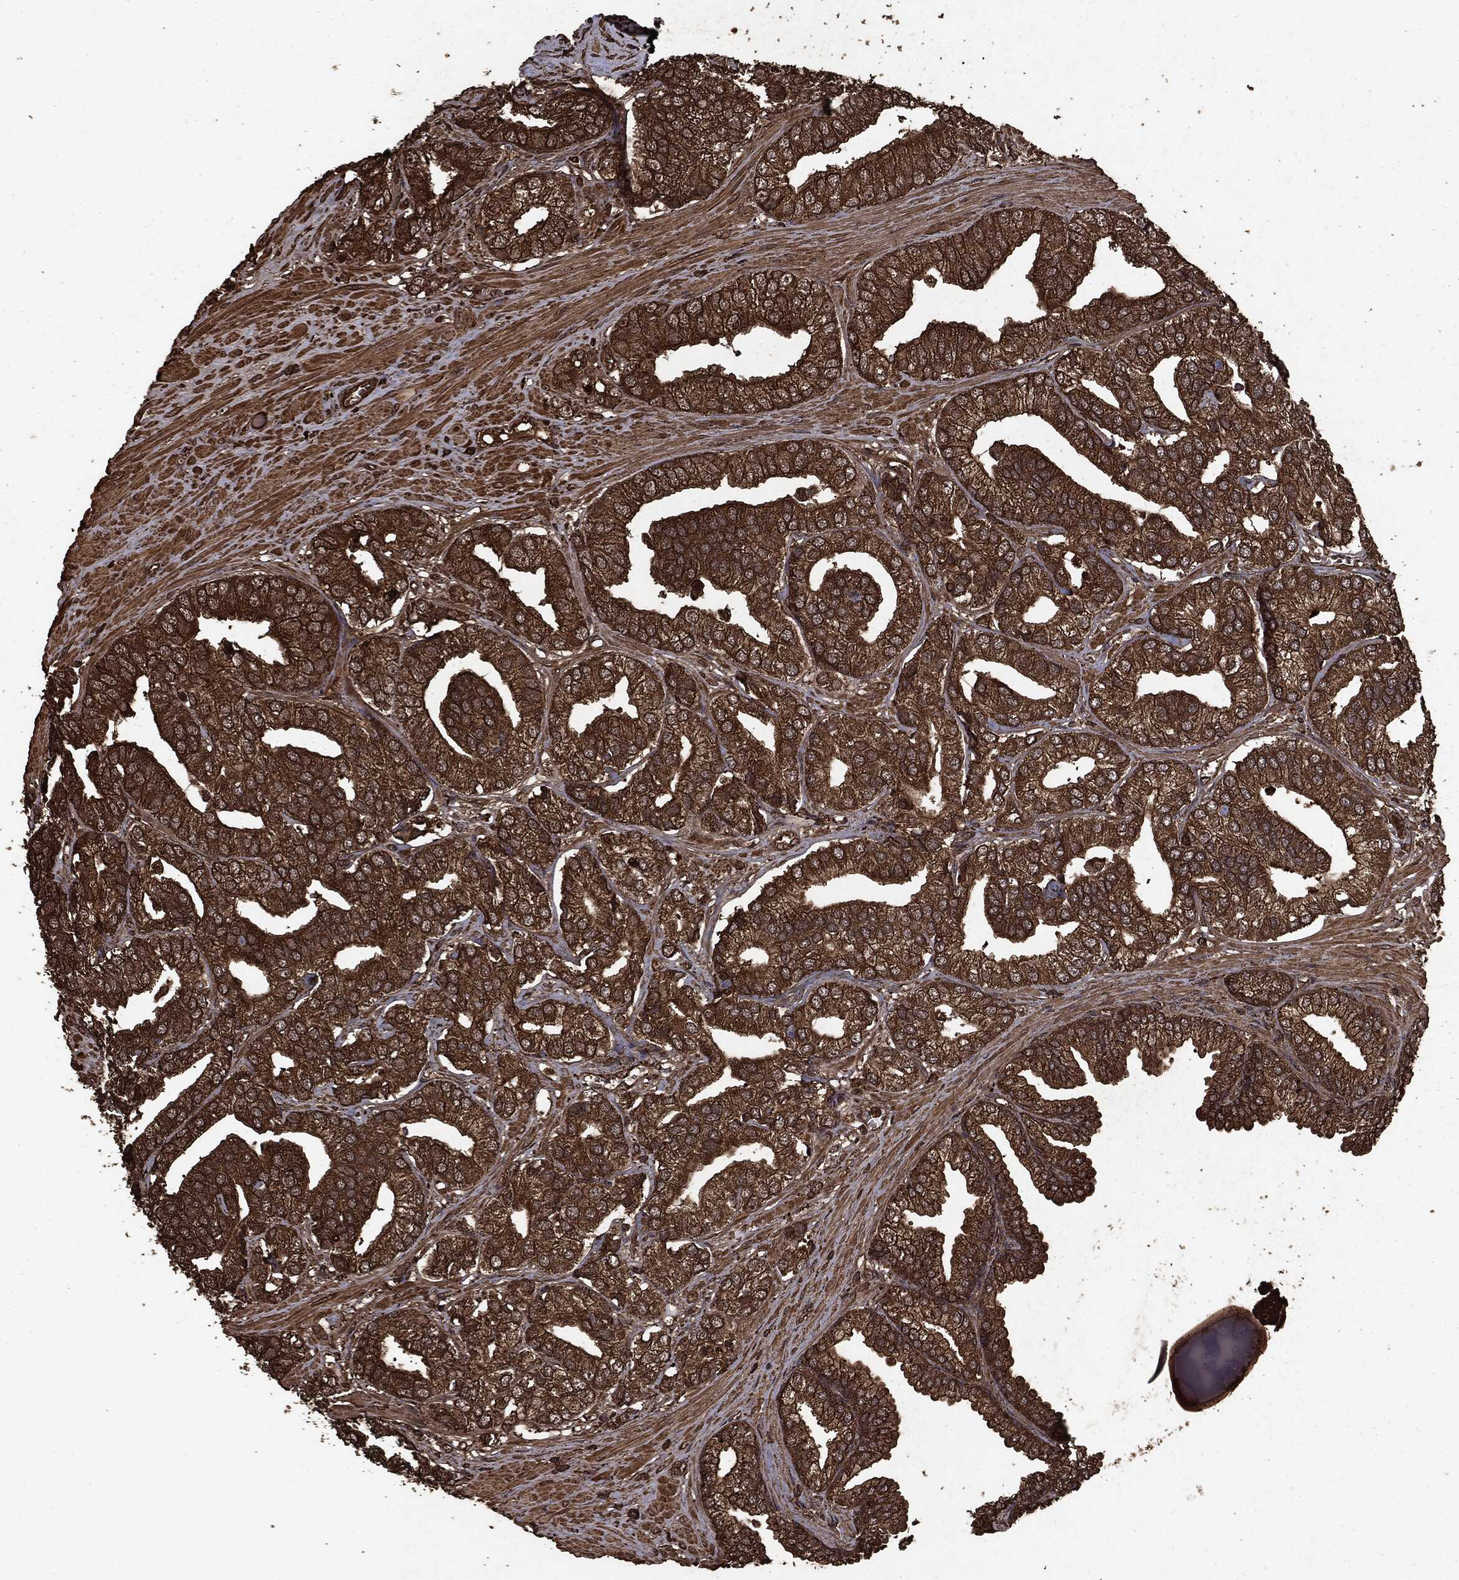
{"staining": {"intensity": "strong", "quantity": ">75%", "location": "cytoplasmic/membranous"}, "tissue": "prostate cancer", "cell_type": "Tumor cells", "image_type": "cancer", "snomed": [{"axis": "morphology", "description": "Adenocarcinoma, High grade"}, {"axis": "topography", "description": "Prostate"}], "caption": "Prostate cancer (high-grade adenocarcinoma) stained with immunohistochemistry reveals strong cytoplasmic/membranous positivity in approximately >75% of tumor cells. The staining is performed using DAB (3,3'-diaminobenzidine) brown chromogen to label protein expression. The nuclei are counter-stained blue using hematoxylin.", "gene": "ARAF", "patient": {"sex": "male", "age": 58}}